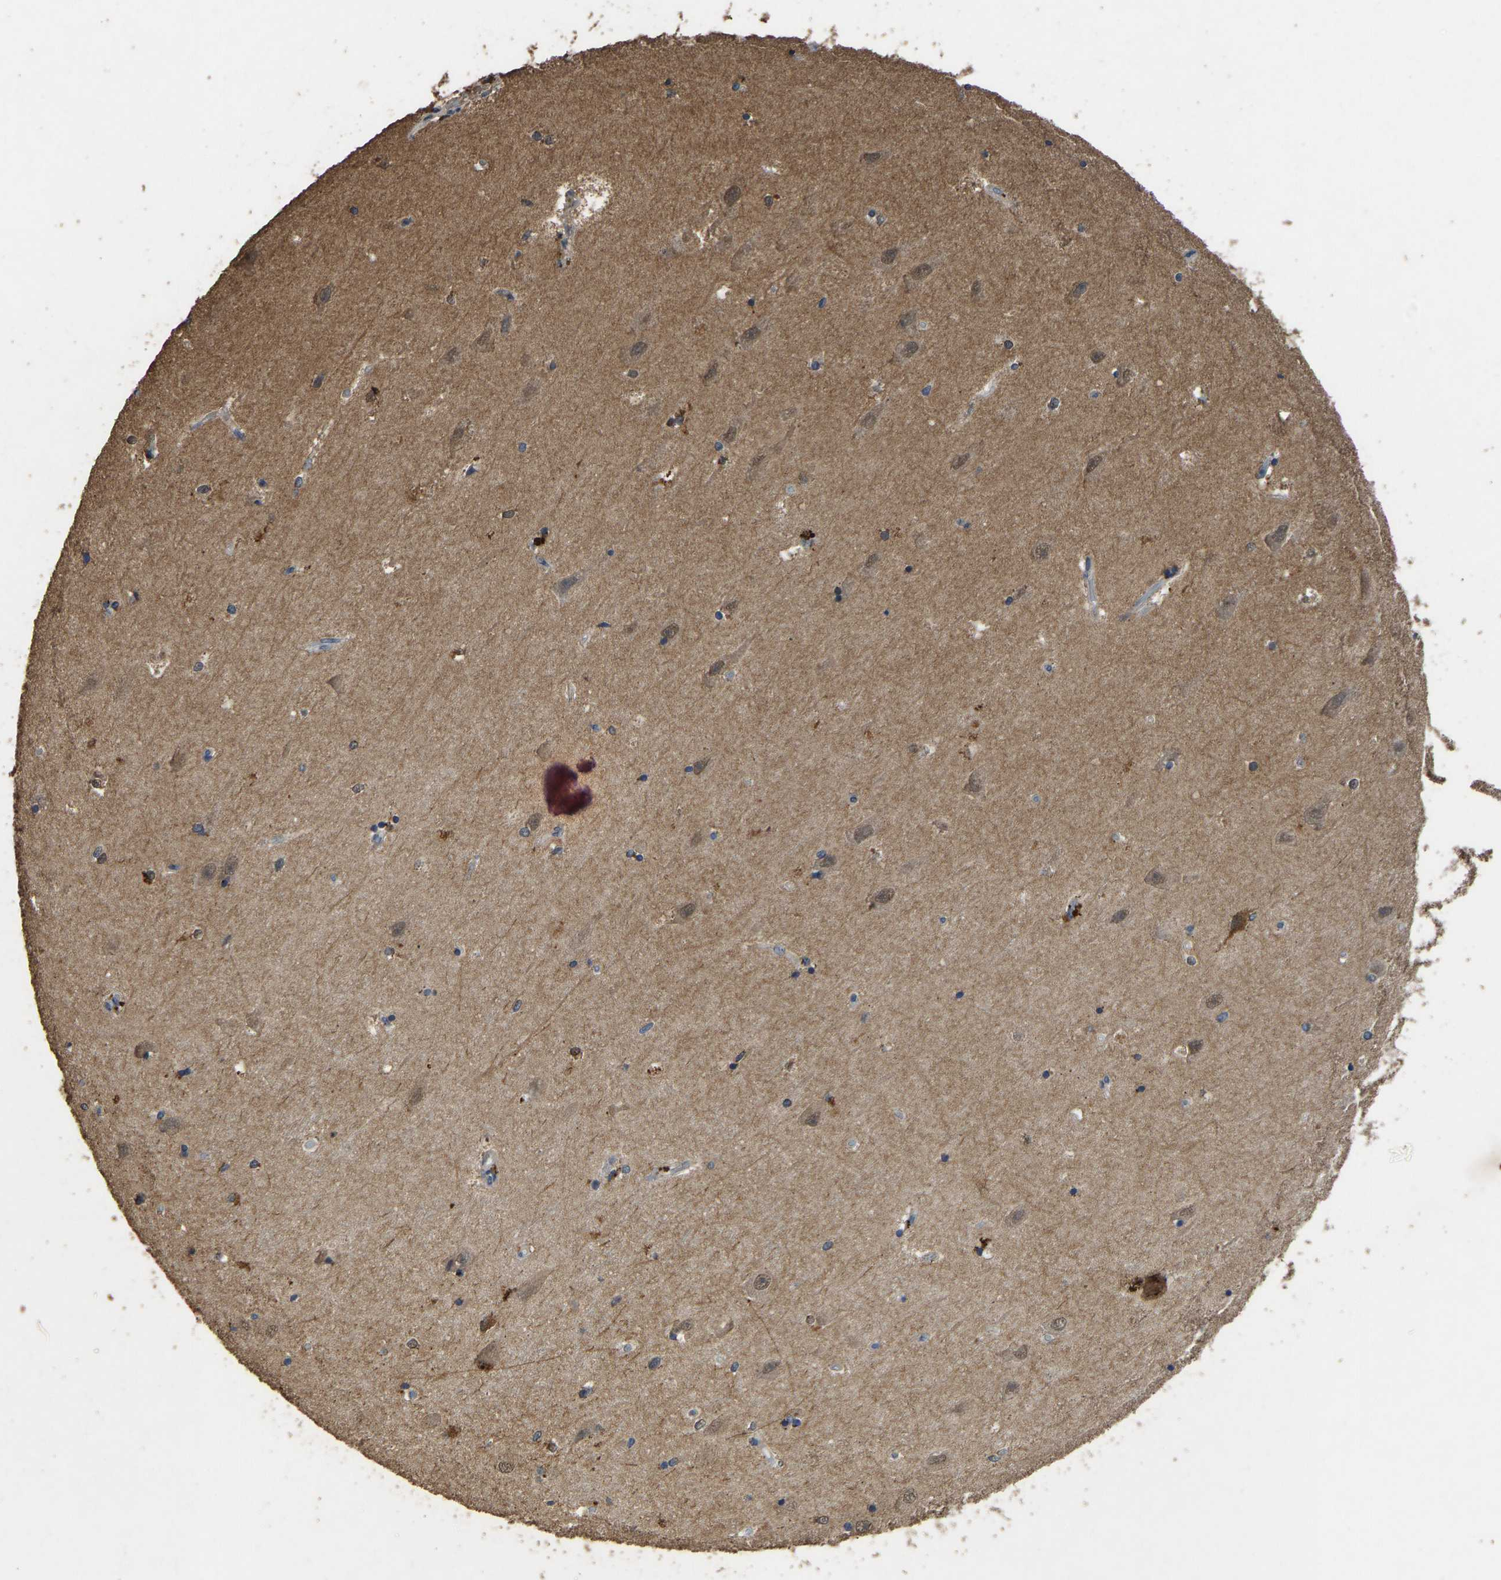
{"staining": {"intensity": "negative", "quantity": "none", "location": "none"}, "tissue": "hippocampus", "cell_type": "Glial cells", "image_type": "normal", "snomed": [{"axis": "morphology", "description": "Normal tissue, NOS"}, {"axis": "topography", "description": "Hippocampus"}], "caption": "Photomicrograph shows no significant protein positivity in glial cells of normal hippocampus.", "gene": "CIDEC", "patient": {"sex": "male", "age": 45}}